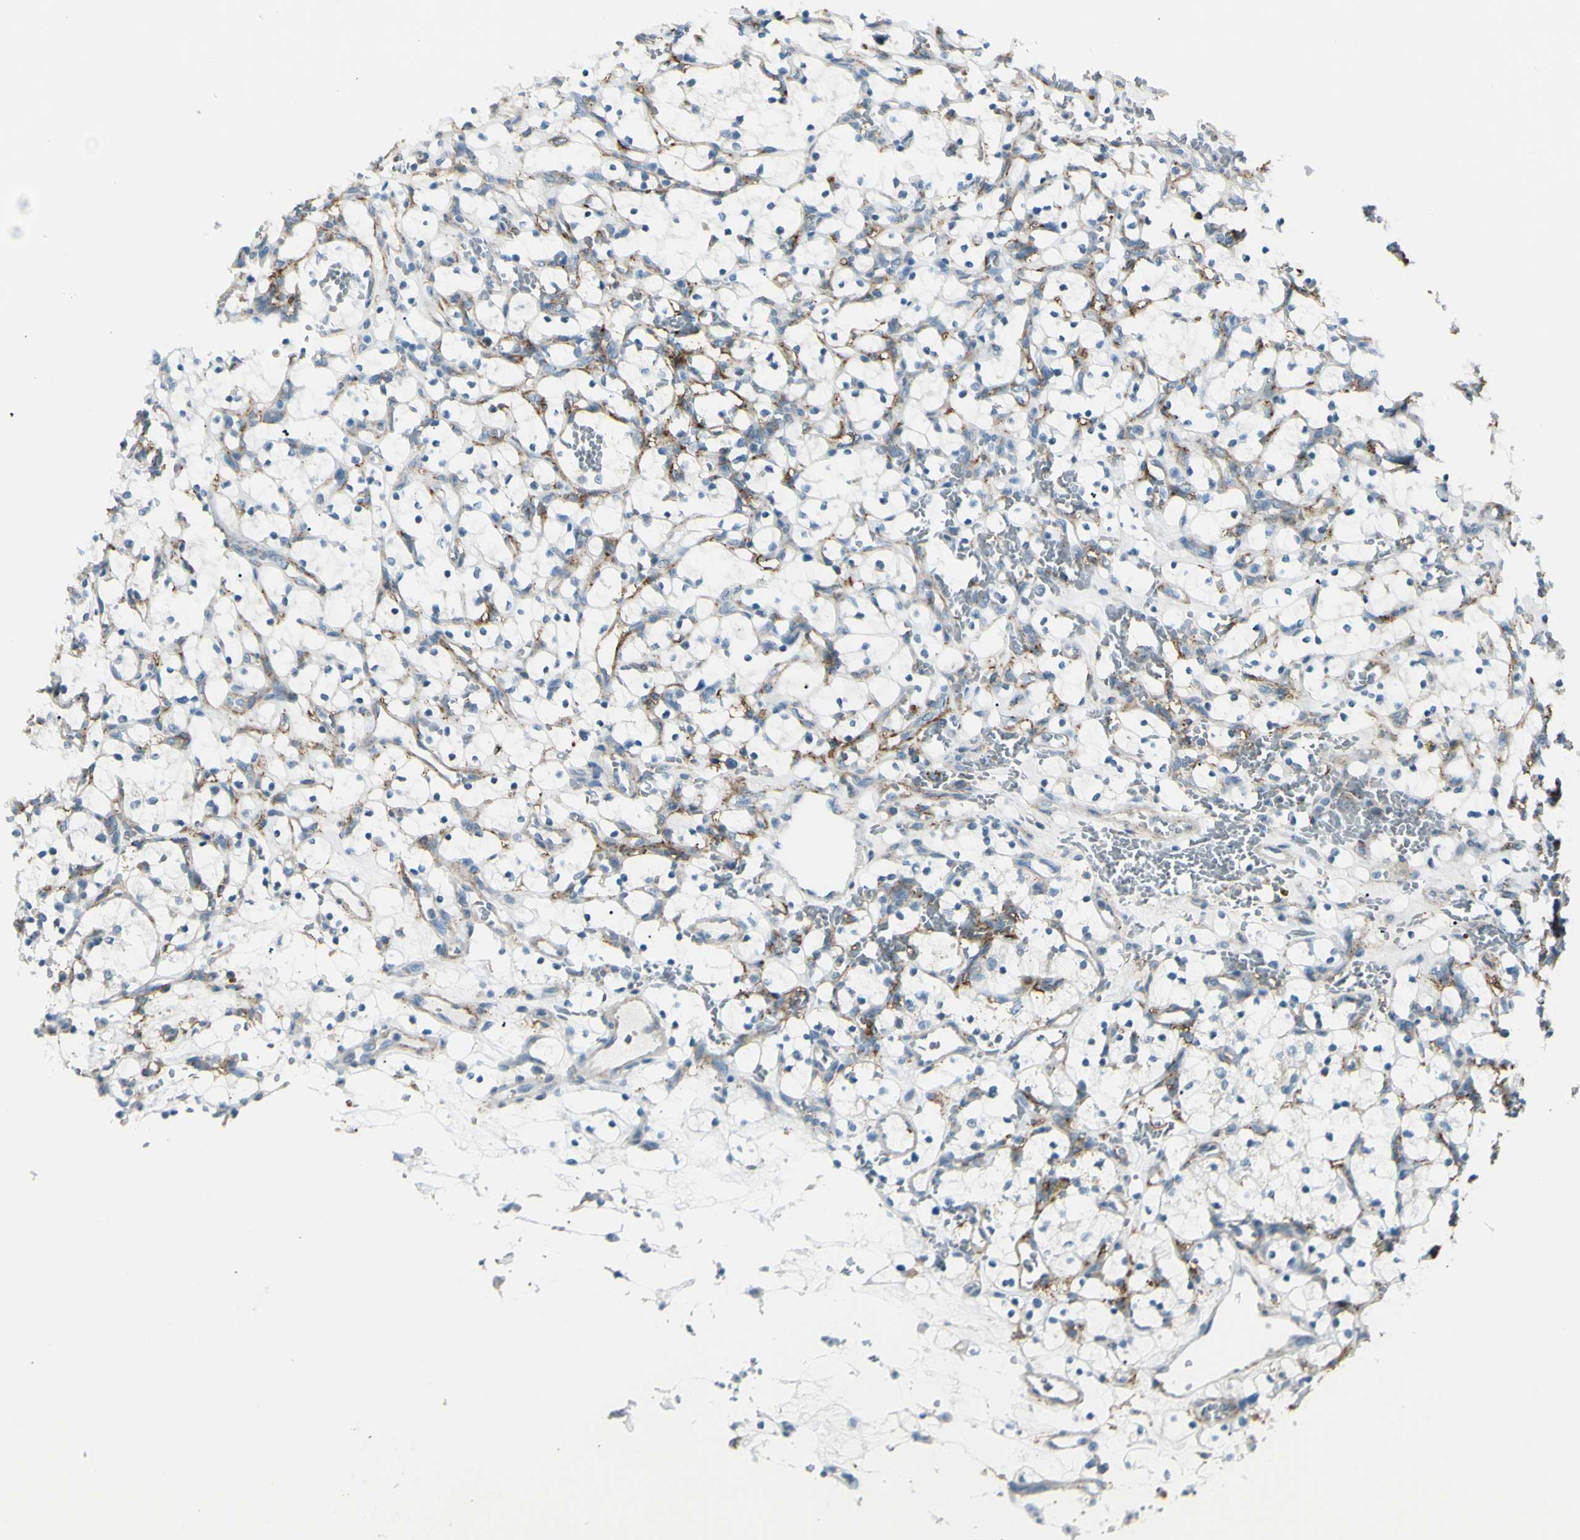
{"staining": {"intensity": "negative", "quantity": "none", "location": "none"}, "tissue": "renal cancer", "cell_type": "Tumor cells", "image_type": "cancer", "snomed": [{"axis": "morphology", "description": "Adenocarcinoma, NOS"}, {"axis": "topography", "description": "Kidney"}], "caption": "High power microscopy micrograph of an IHC image of renal cancer (adenocarcinoma), revealing no significant staining in tumor cells. (DAB IHC visualized using brightfield microscopy, high magnification).", "gene": "GPR34", "patient": {"sex": "female", "age": 69}}